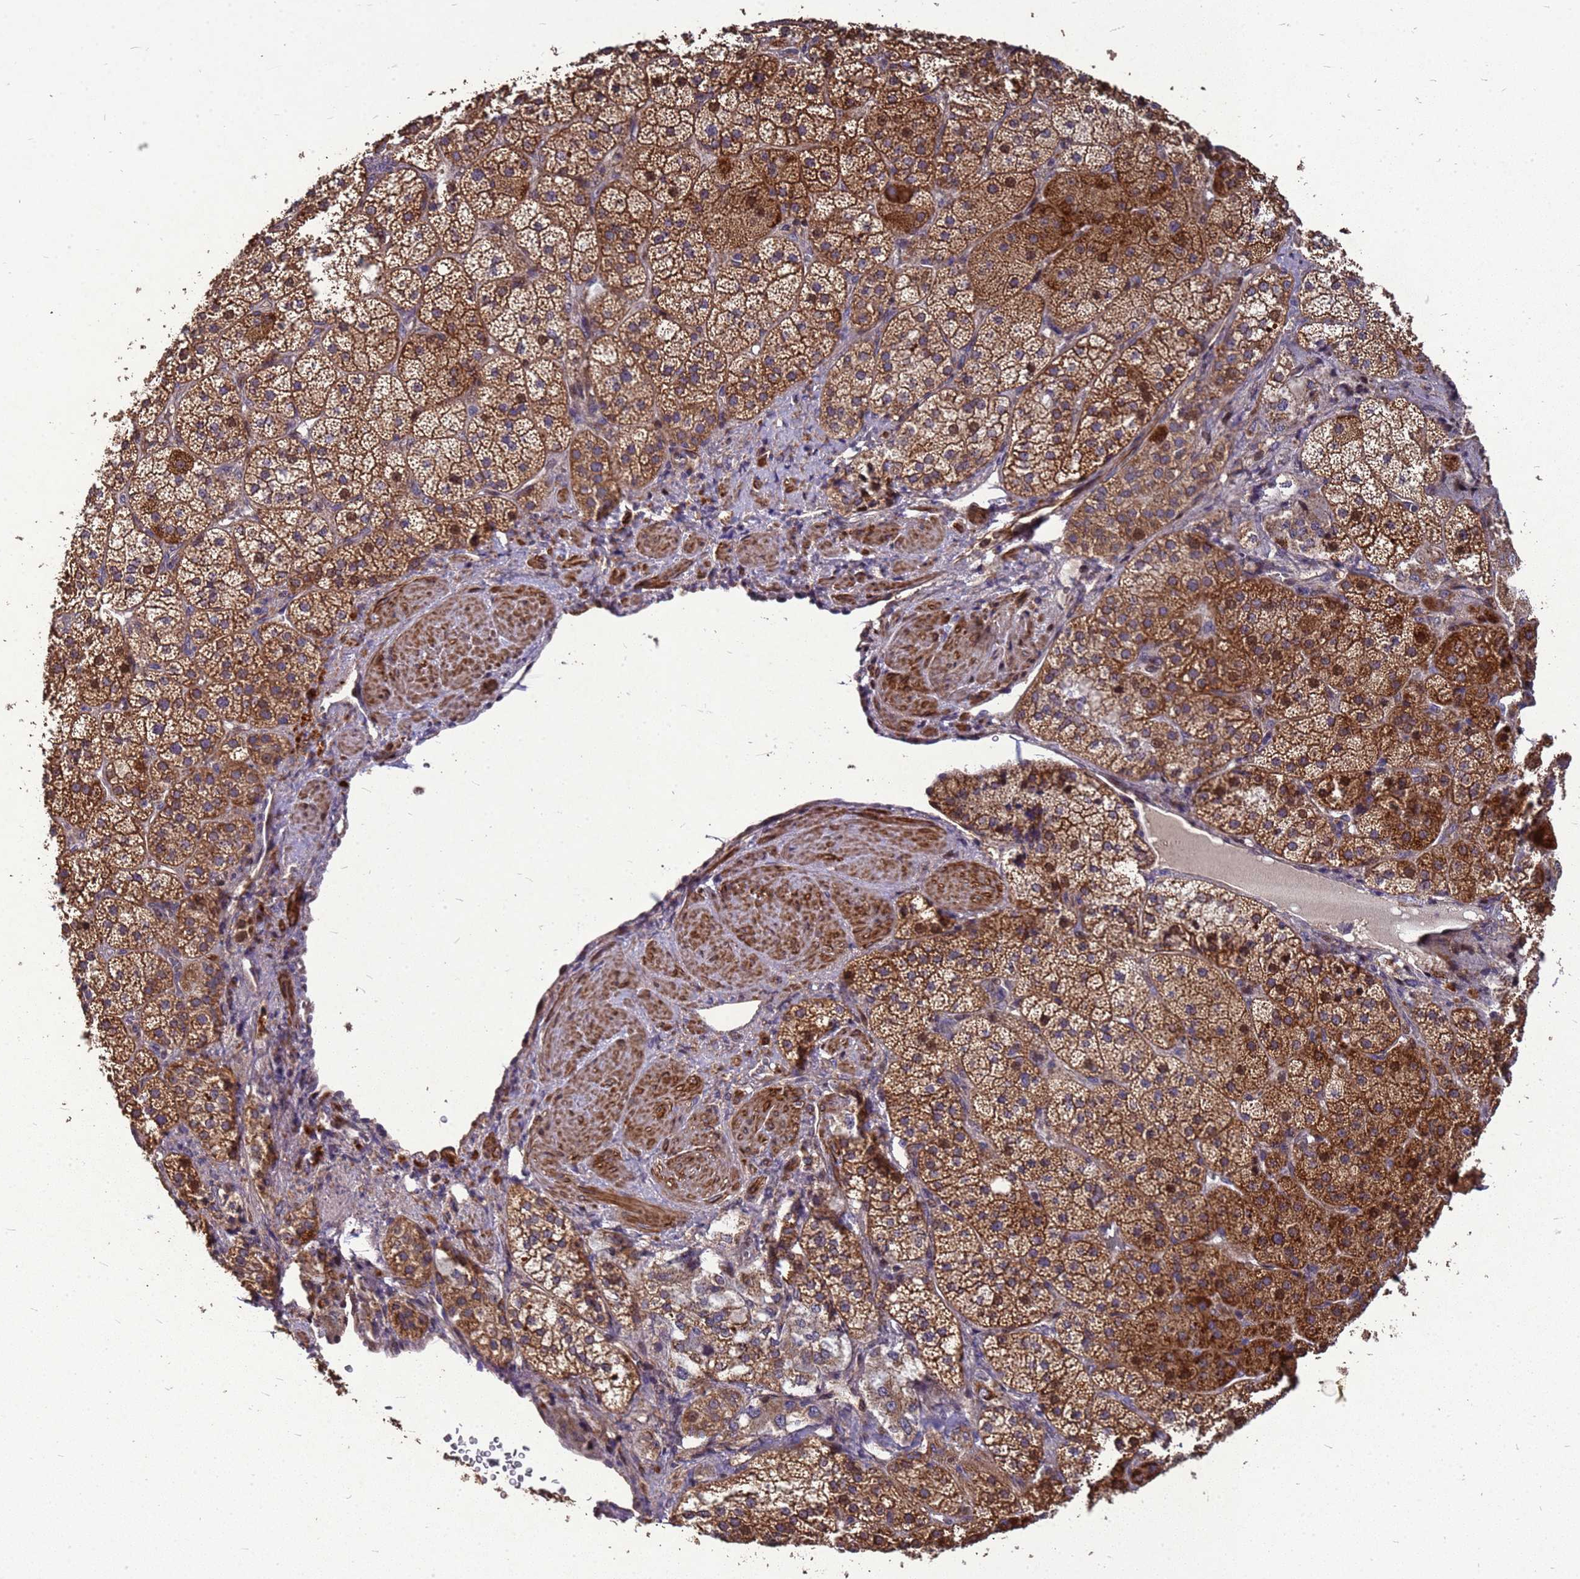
{"staining": {"intensity": "strong", "quantity": ">75%", "location": "cytoplasmic/membranous"}, "tissue": "adrenal gland", "cell_type": "Glandular cells", "image_type": "normal", "snomed": [{"axis": "morphology", "description": "Normal tissue, NOS"}, {"axis": "topography", "description": "Adrenal gland"}], "caption": "A histopathology image of human adrenal gland stained for a protein shows strong cytoplasmic/membranous brown staining in glandular cells. Using DAB (3,3'-diaminobenzidine) (brown) and hematoxylin (blue) stains, captured at high magnification using brightfield microscopy.", "gene": "RSPRY1", "patient": {"sex": "male", "age": 57}}